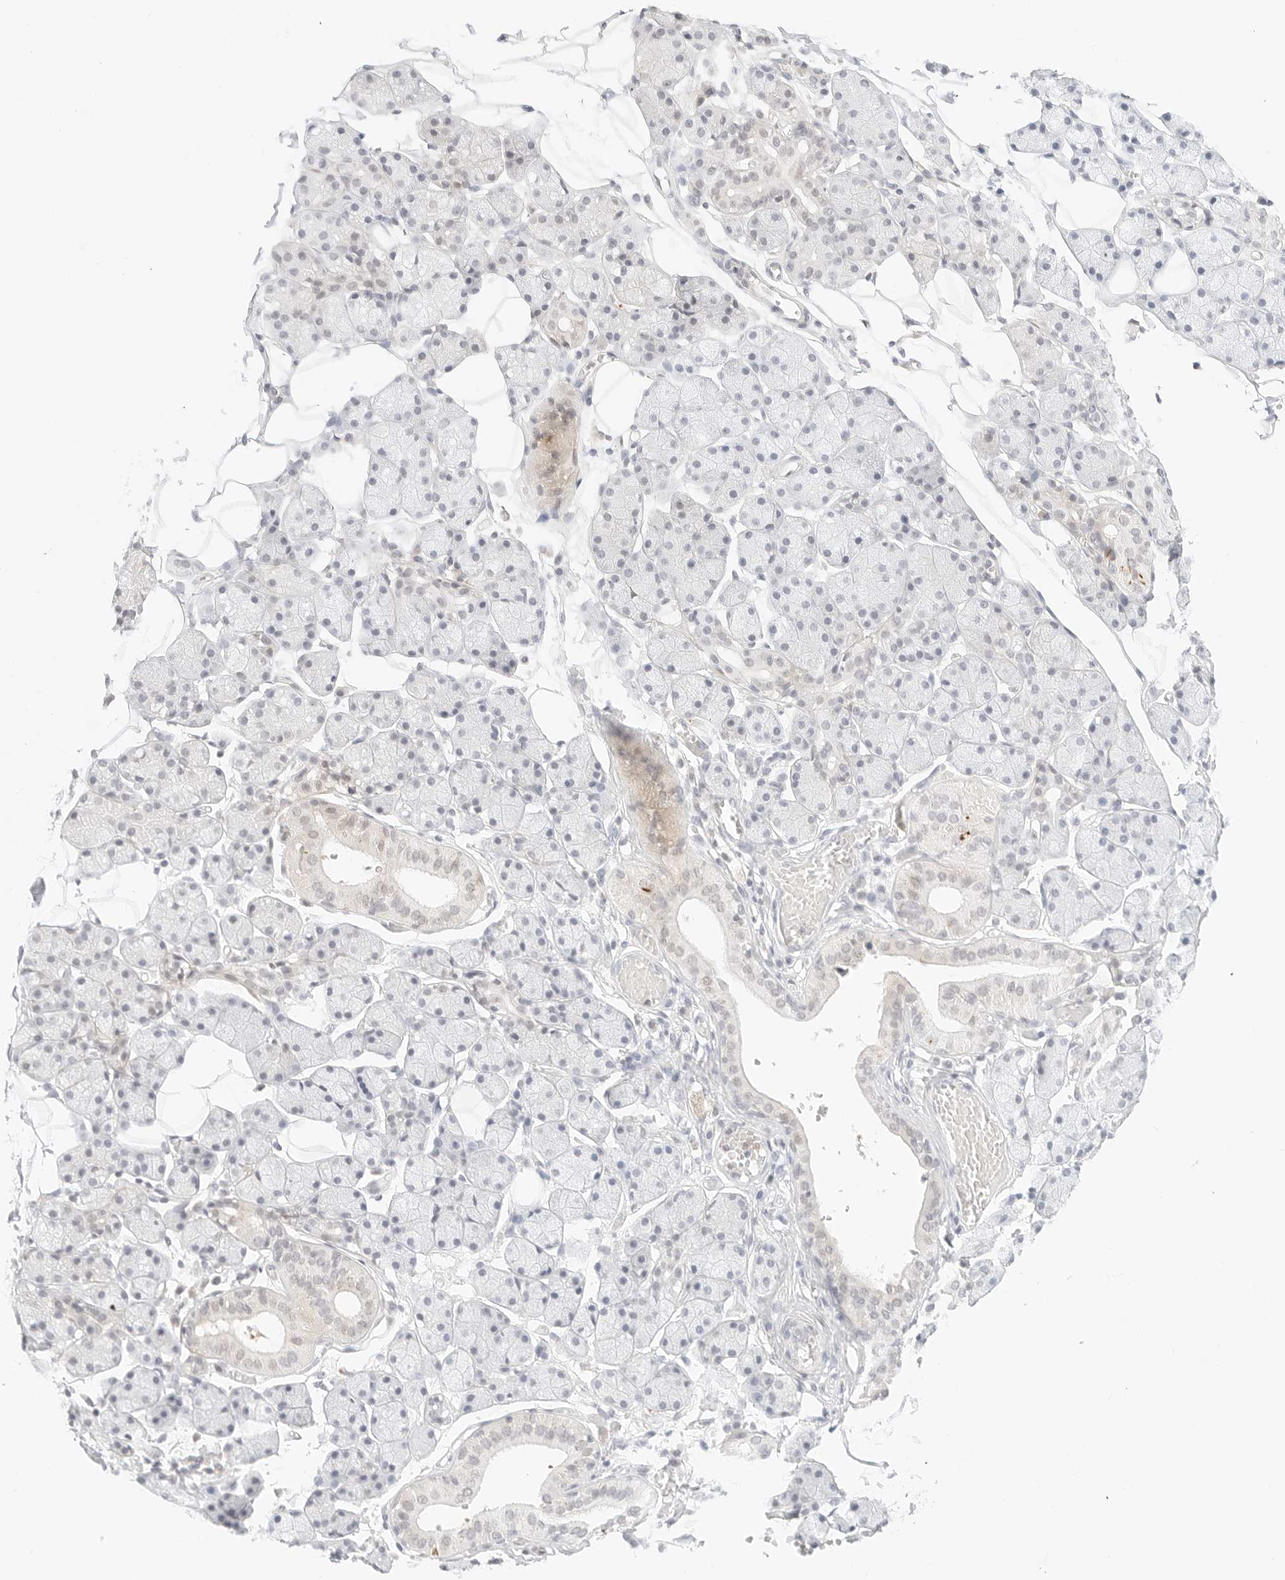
{"staining": {"intensity": "moderate", "quantity": "<25%", "location": "cytoplasmic/membranous"}, "tissue": "salivary gland", "cell_type": "Glandular cells", "image_type": "normal", "snomed": [{"axis": "morphology", "description": "Normal tissue, NOS"}, {"axis": "topography", "description": "Salivary gland"}], "caption": "Immunohistochemical staining of unremarkable human salivary gland exhibits <25% levels of moderate cytoplasmic/membranous protein staining in about <25% of glandular cells.", "gene": "GNAS", "patient": {"sex": "female", "age": 33}}